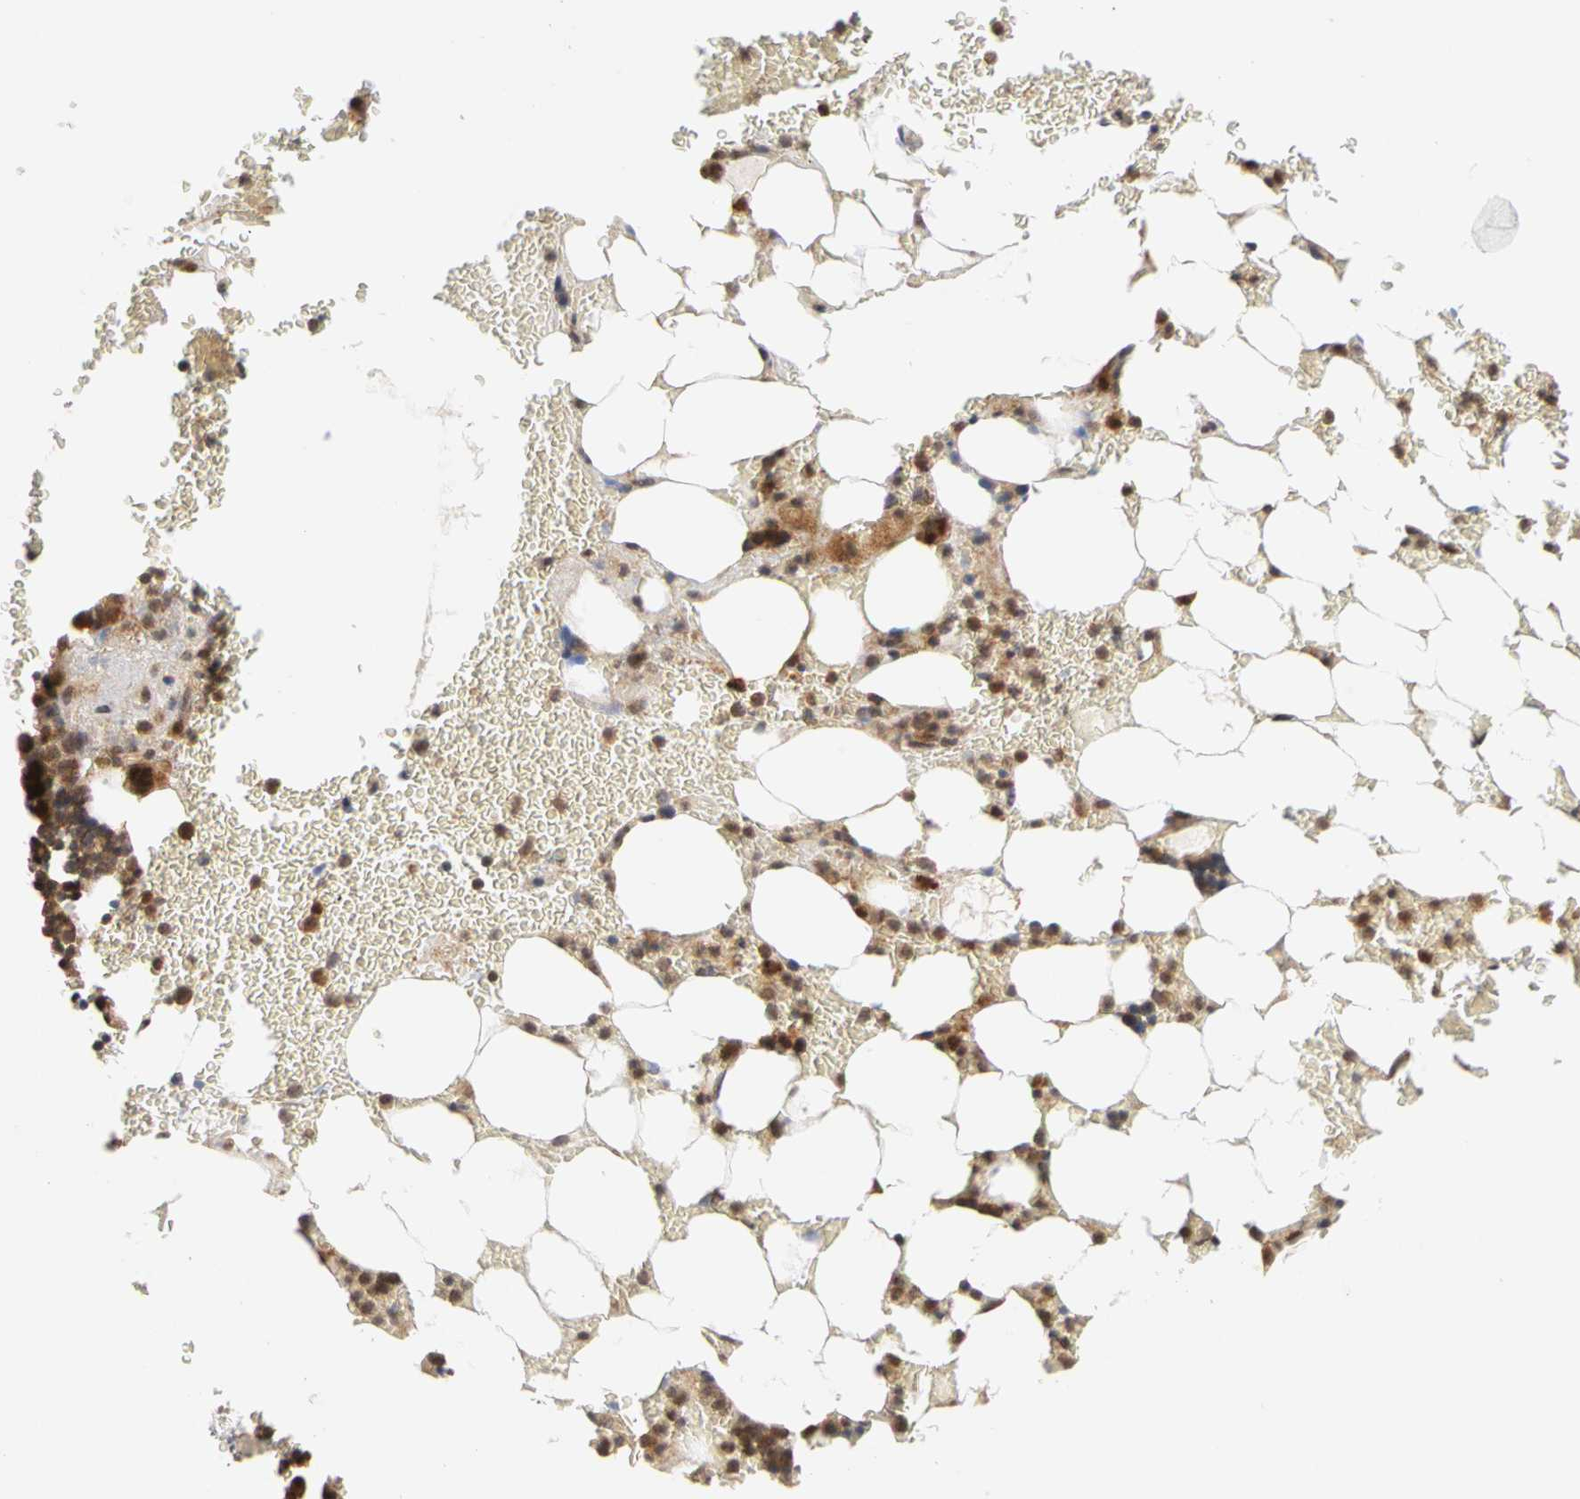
{"staining": {"intensity": "strong", "quantity": ">75%", "location": "cytoplasmic/membranous,nuclear"}, "tissue": "bone marrow", "cell_type": "Hematopoietic cells", "image_type": "normal", "snomed": [{"axis": "morphology", "description": "Normal tissue, NOS"}, {"axis": "topography", "description": "Bone marrow"}], "caption": "Immunohistochemical staining of unremarkable human bone marrow reveals >75% levels of strong cytoplasmic/membranous,nuclear protein positivity in approximately >75% of hematopoietic cells.", "gene": "UBE2M", "patient": {"sex": "female", "age": 73}}